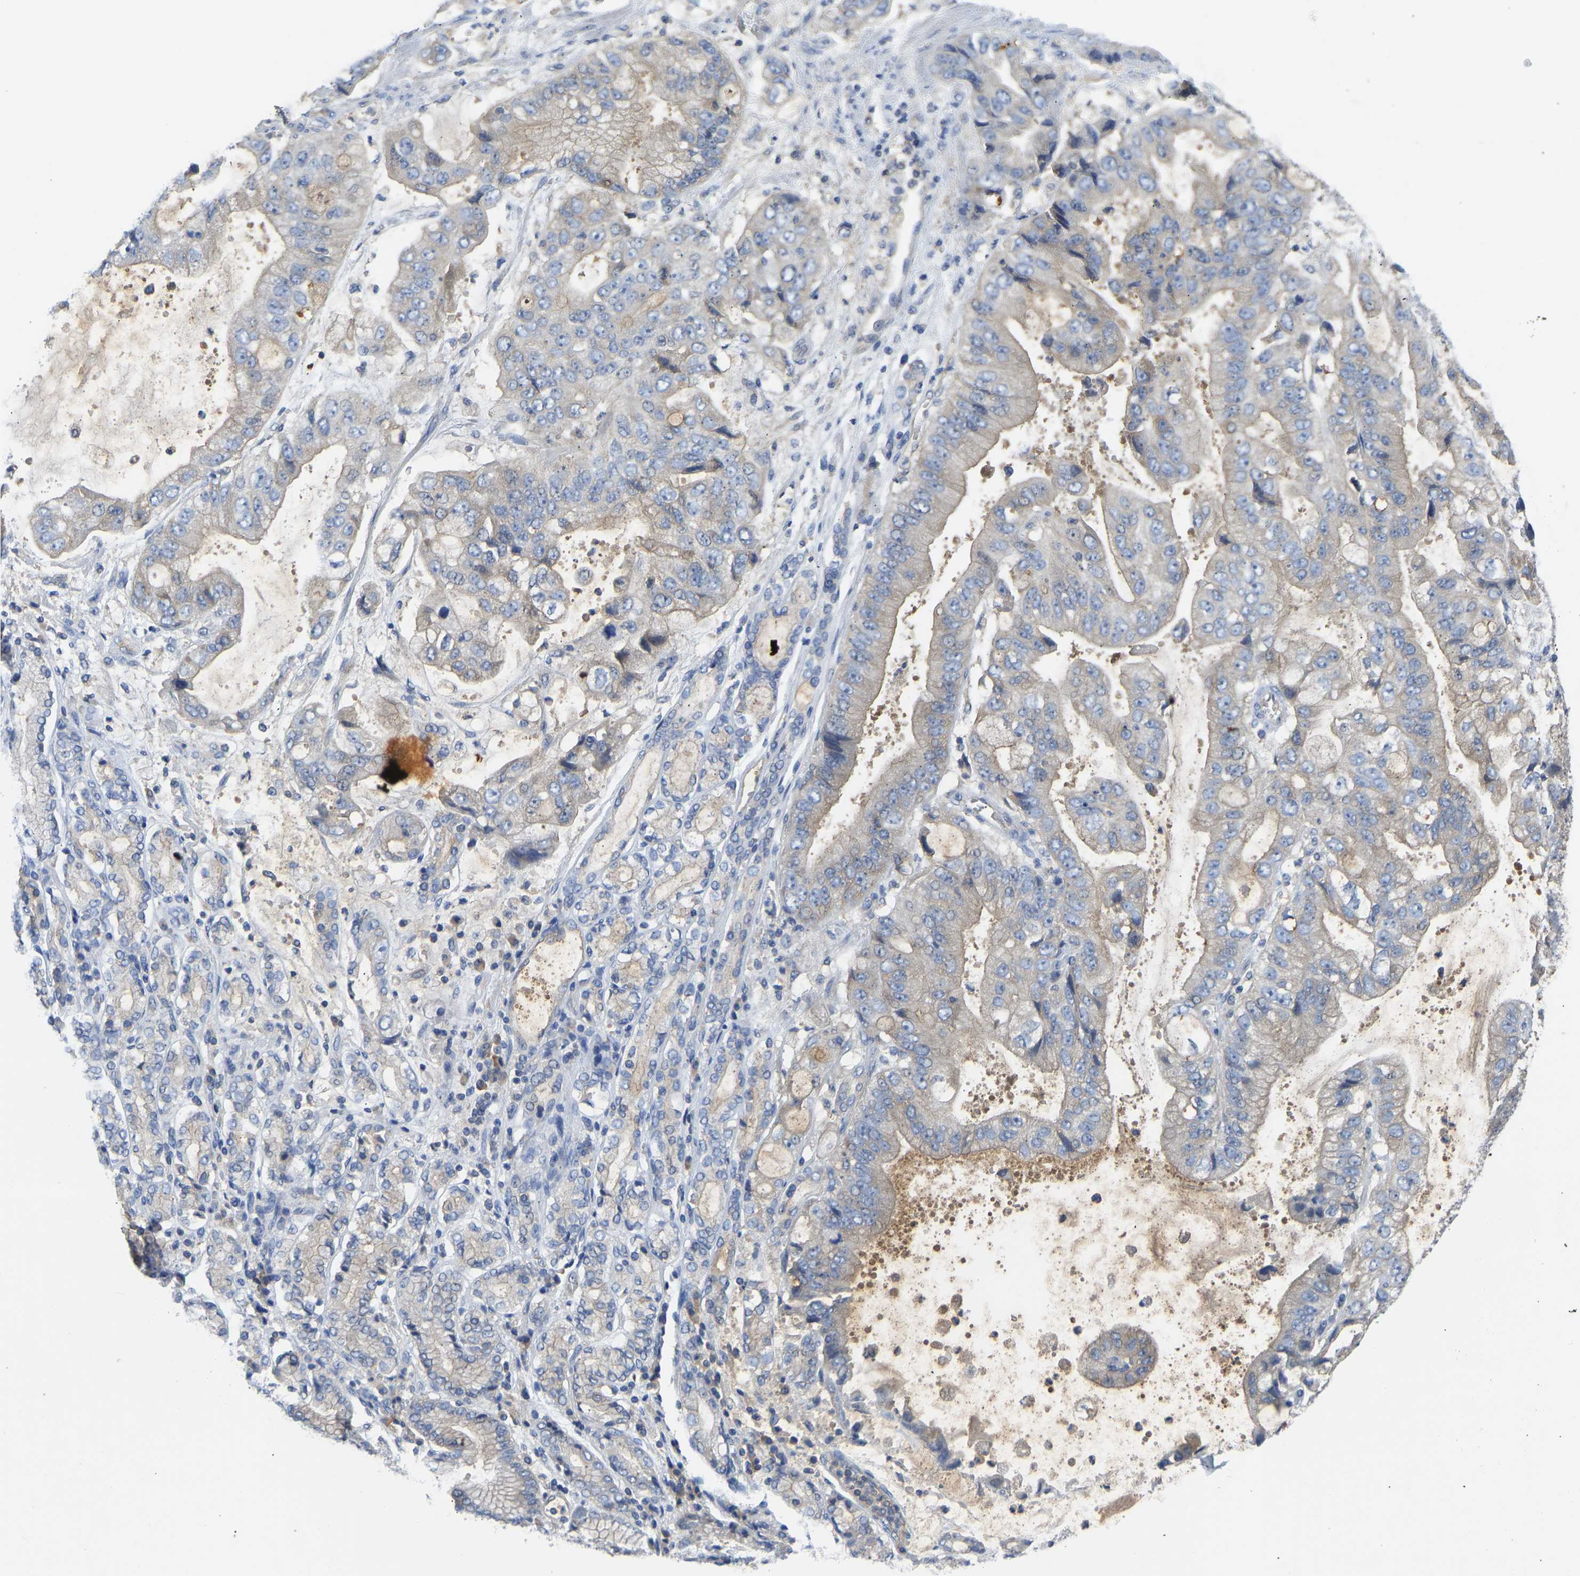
{"staining": {"intensity": "weak", "quantity": "<25%", "location": "cytoplasmic/membranous"}, "tissue": "stomach cancer", "cell_type": "Tumor cells", "image_type": "cancer", "snomed": [{"axis": "morphology", "description": "Normal tissue, NOS"}, {"axis": "morphology", "description": "Adenocarcinoma, NOS"}, {"axis": "topography", "description": "Stomach"}], "caption": "Tumor cells show no significant protein expression in stomach cancer (adenocarcinoma).", "gene": "PPP3CA", "patient": {"sex": "male", "age": 62}}